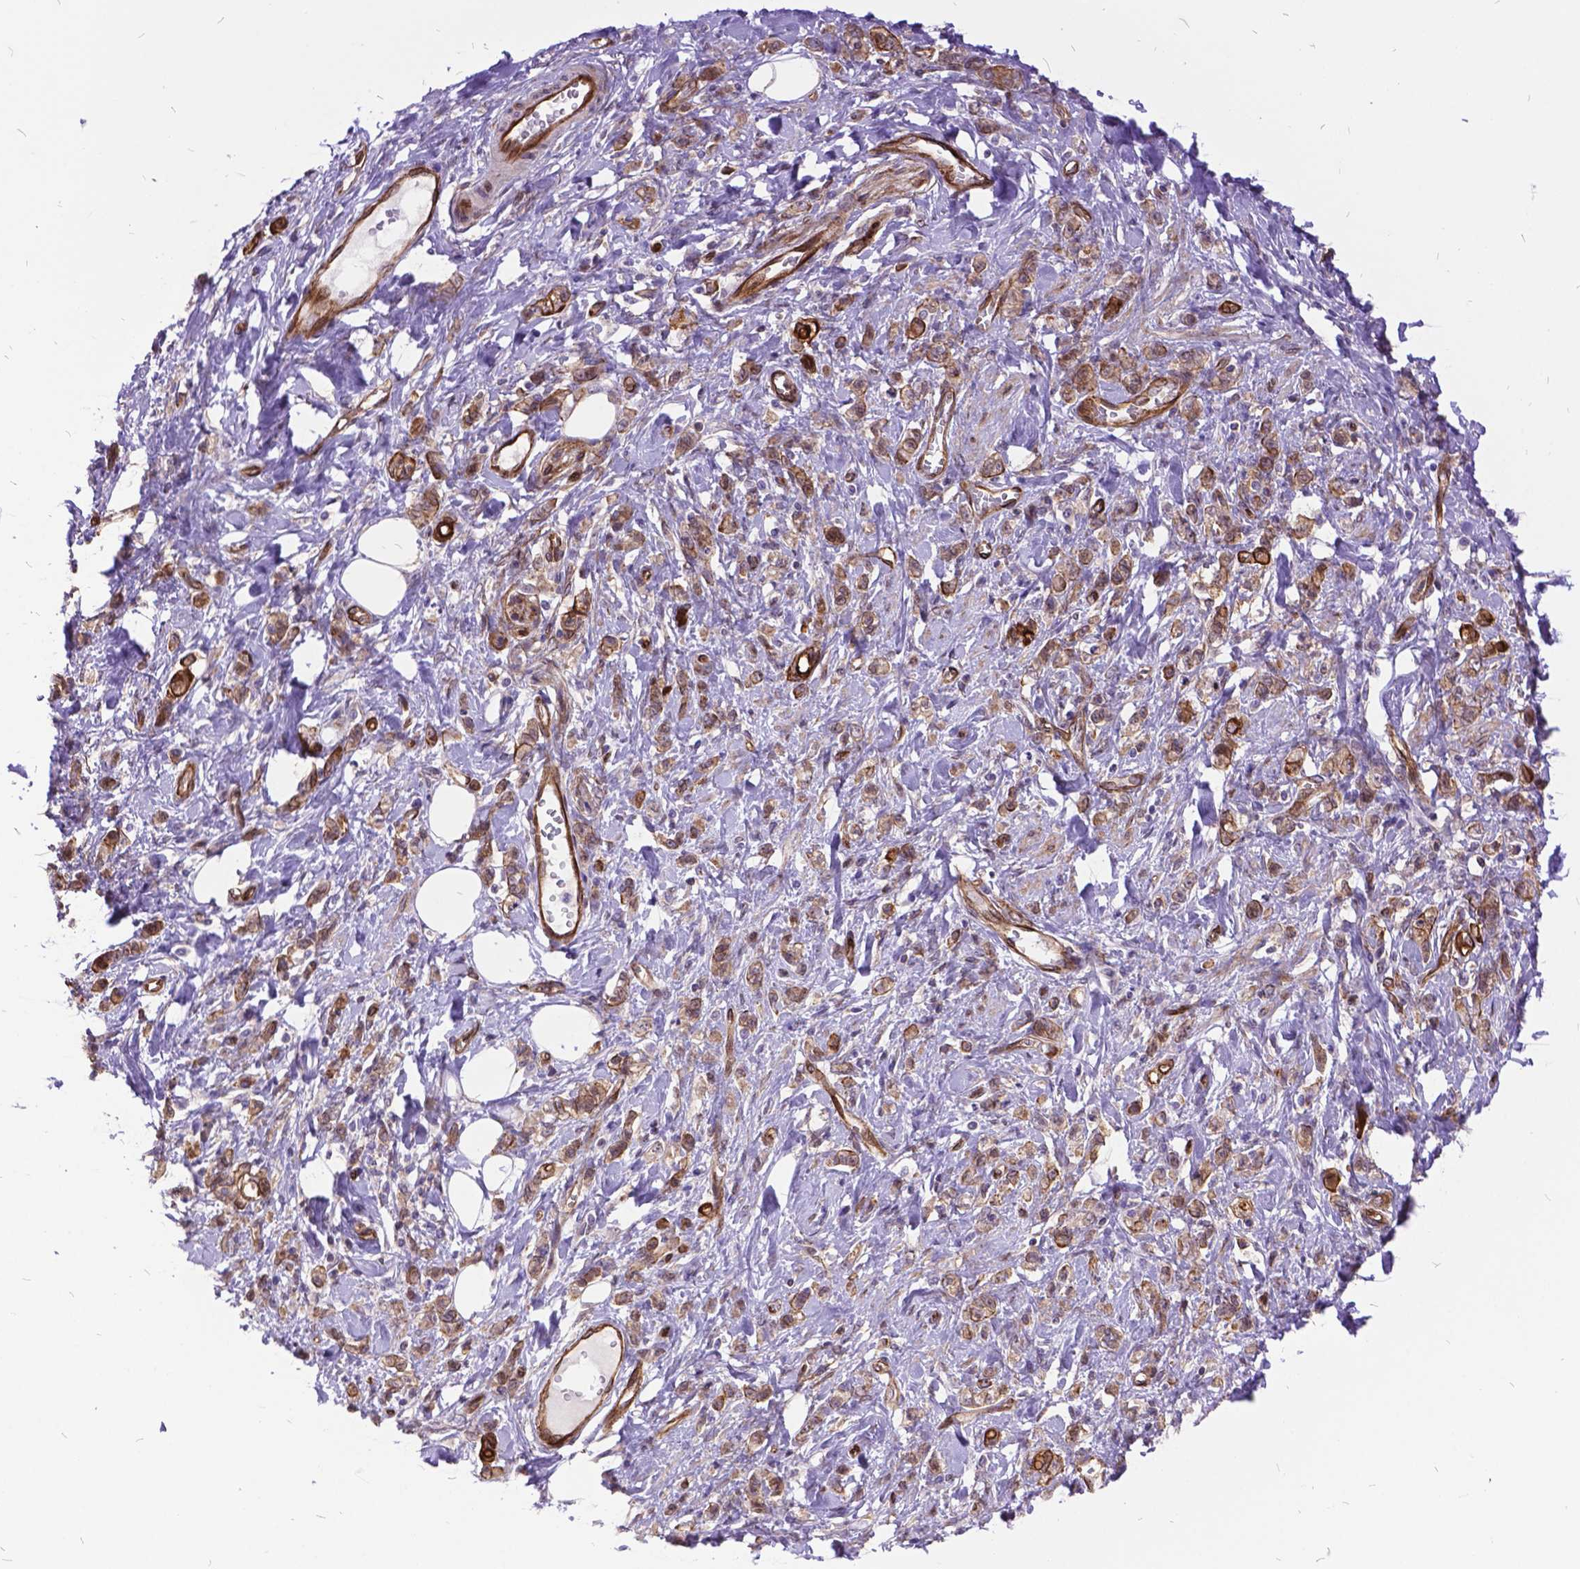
{"staining": {"intensity": "moderate", "quantity": ">75%", "location": "cytoplasmic/membranous"}, "tissue": "stomach cancer", "cell_type": "Tumor cells", "image_type": "cancer", "snomed": [{"axis": "morphology", "description": "Adenocarcinoma, NOS"}, {"axis": "topography", "description": "Stomach"}], "caption": "This is a micrograph of IHC staining of adenocarcinoma (stomach), which shows moderate staining in the cytoplasmic/membranous of tumor cells.", "gene": "GRB7", "patient": {"sex": "male", "age": 77}}